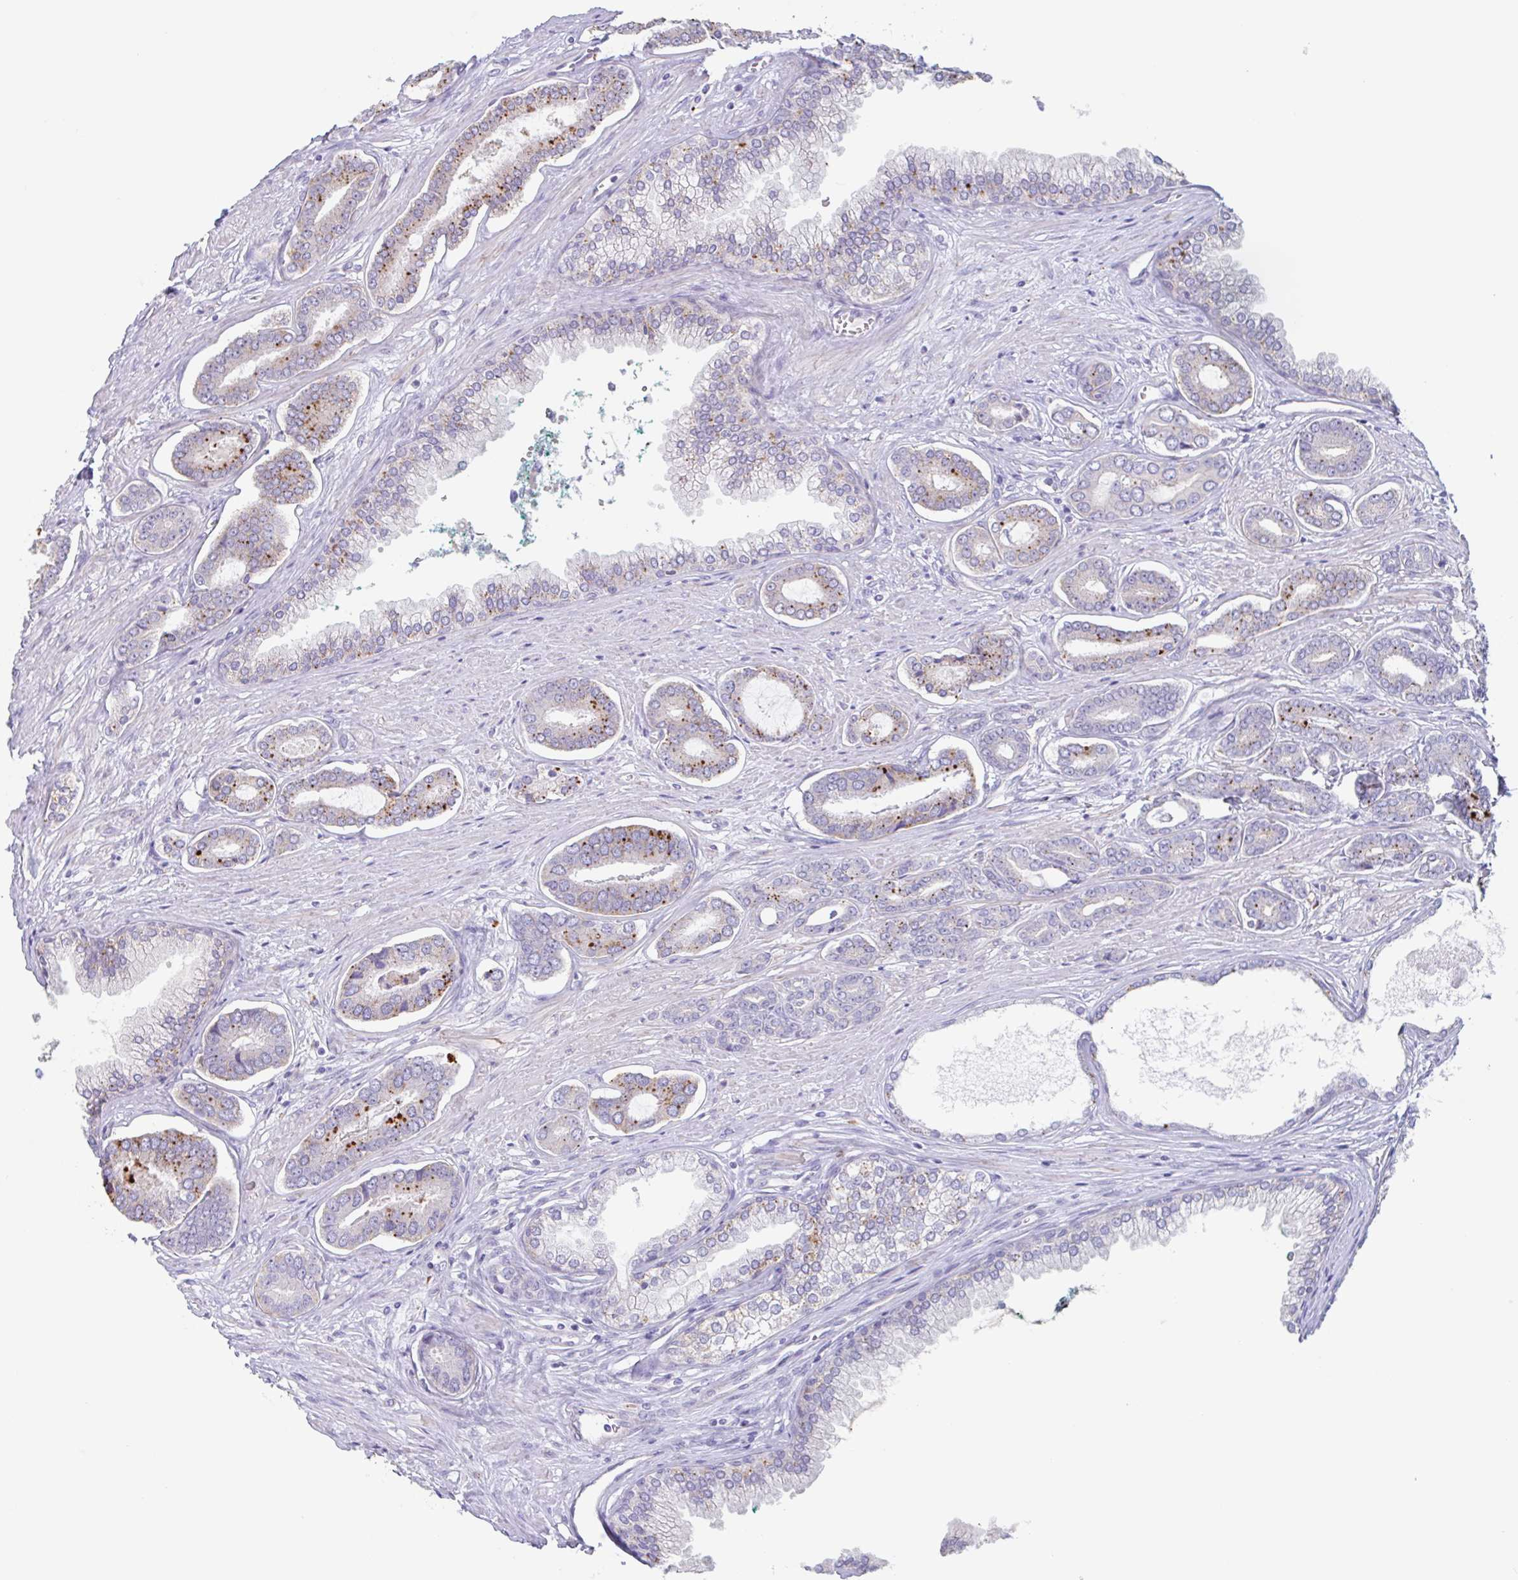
{"staining": {"intensity": "strong", "quantity": "25%-75%", "location": "cytoplasmic/membranous"}, "tissue": "prostate cancer", "cell_type": "Tumor cells", "image_type": "cancer", "snomed": [{"axis": "morphology", "description": "Adenocarcinoma, NOS"}, {"axis": "topography", "description": "Prostate and seminal vesicle, NOS"}], "caption": "About 25%-75% of tumor cells in prostate cancer exhibit strong cytoplasmic/membranous protein expression as visualized by brown immunohistochemical staining.", "gene": "LENG9", "patient": {"sex": "male", "age": 76}}